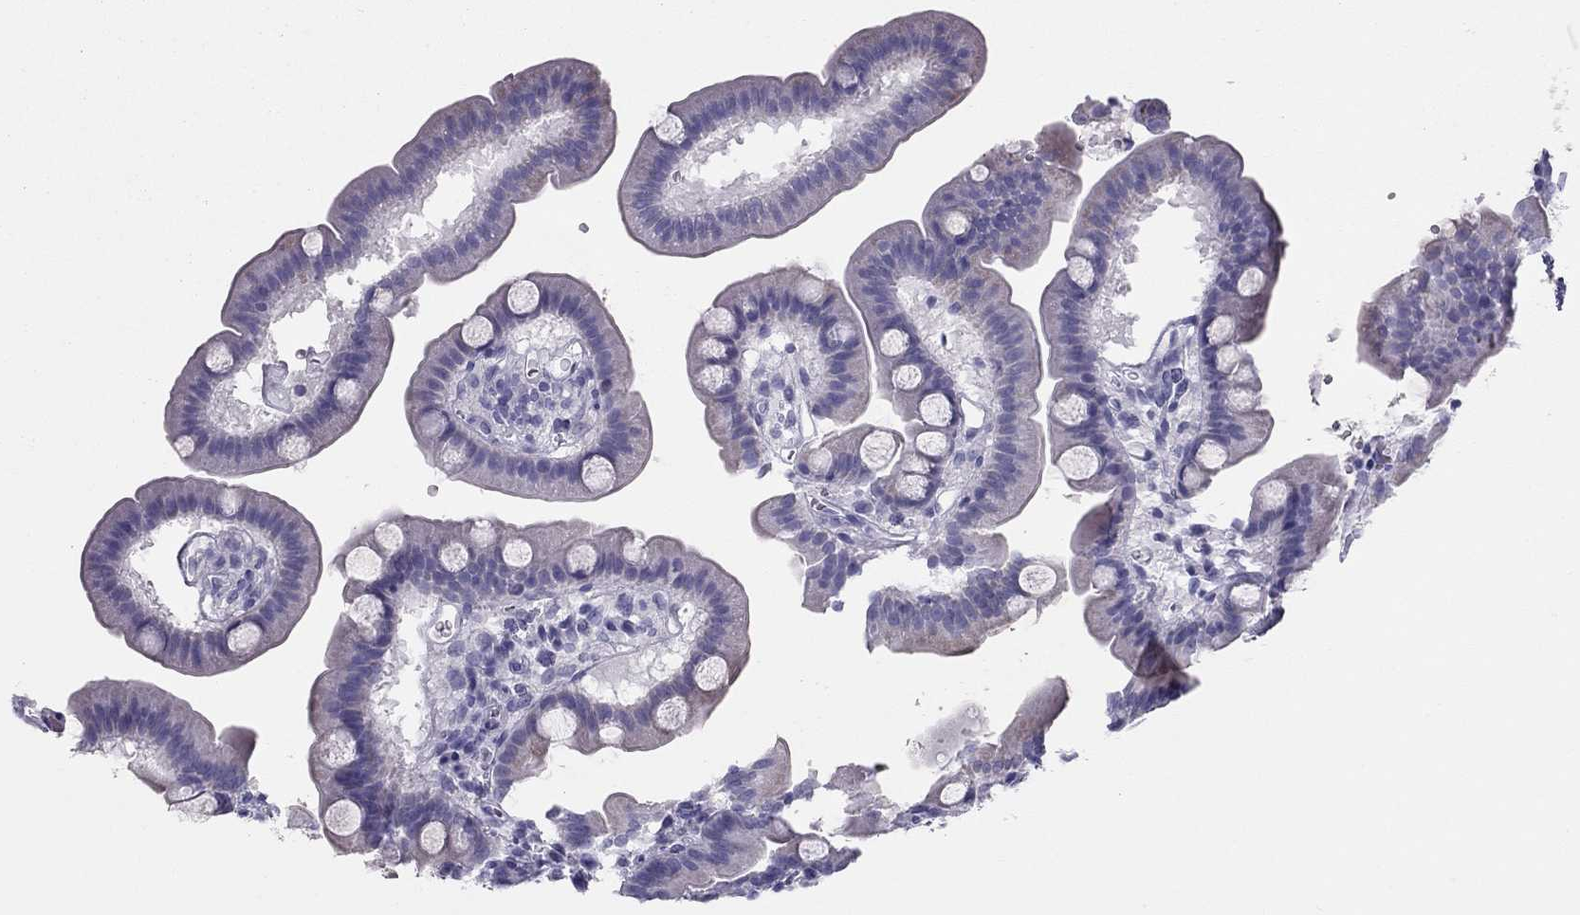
{"staining": {"intensity": "weak", "quantity": "<25%", "location": "cytoplasmic/membranous"}, "tissue": "duodenum", "cell_type": "Glandular cells", "image_type": "normal", "snomed": [{"axis": "morphology", "description": "Normal tissue, NOS"}, {"axis": "topography", "description": "Duodenum"}], "caption": "Immunohistochemical staining of normal duodenum exhibits no significant expression in glandular cells. The staining is performed using DAB brown chromogen with nuclei counter-stained in using hematoxylin.", "gene": "TRPM3", "patient": {"sex": "male", "age": 59}}